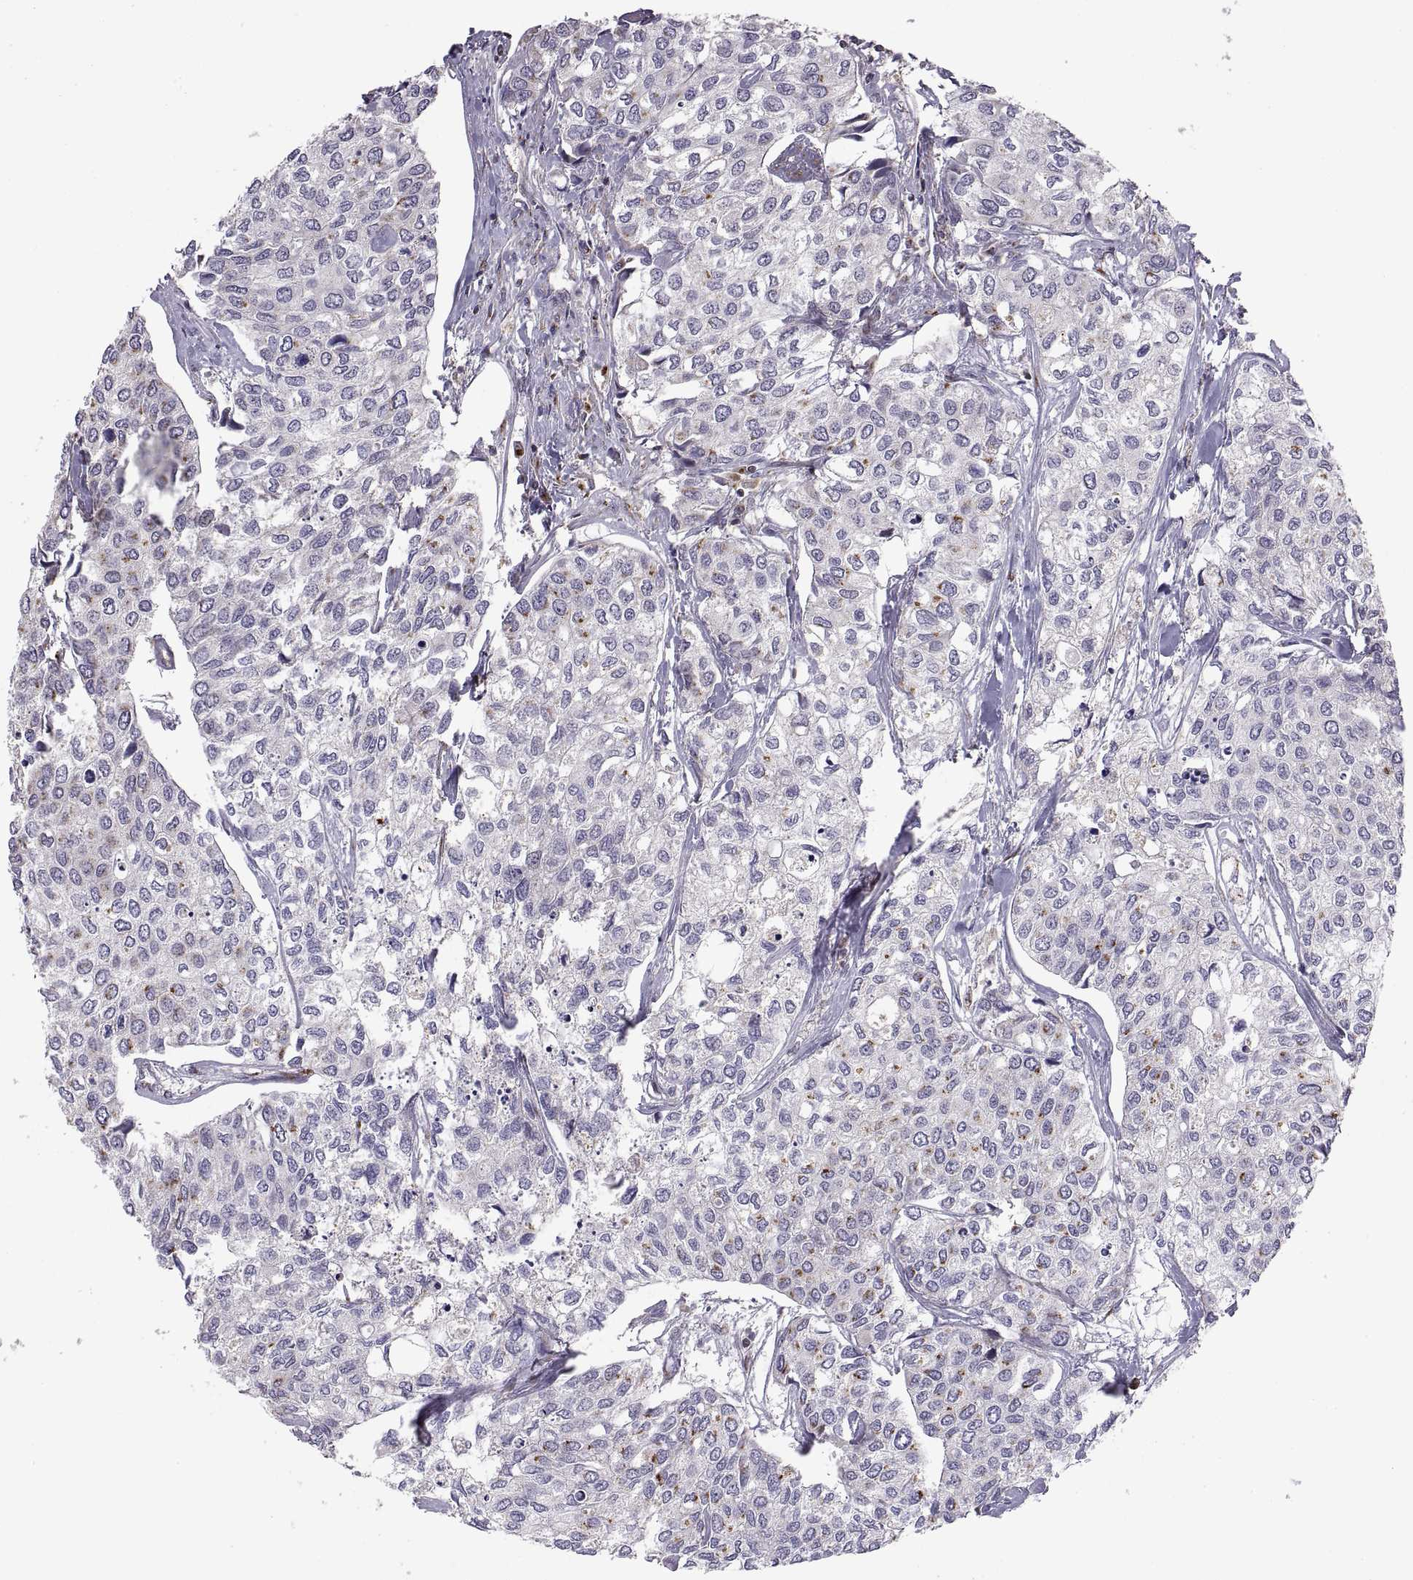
{"staining": {"intensity": "negative", "quantity": "none", "location": "none"}, "tissue": "urothelial cancer", "cell_type": "Tumor cells", "image_type": "cancer", "snomed": [{"axis": "morphology", "description": "Urothelial carcinoma, High grade"}, {"axis": "topography", "description": "Urinary bladder"}], "caption": "IHC photomicrograph of human urothelial cancer stained for a protein (brown), which reveals no positivity in tumor cells. Brightfield microscopy of immunohistochemistry (IHC) stained with DAB (3,3'-diaminobenzidine) (brown) and hematoxylin (blue), captured at high magnification.", "gene": "ACAP1", "patient": {"sex": "male", "age": 73}}